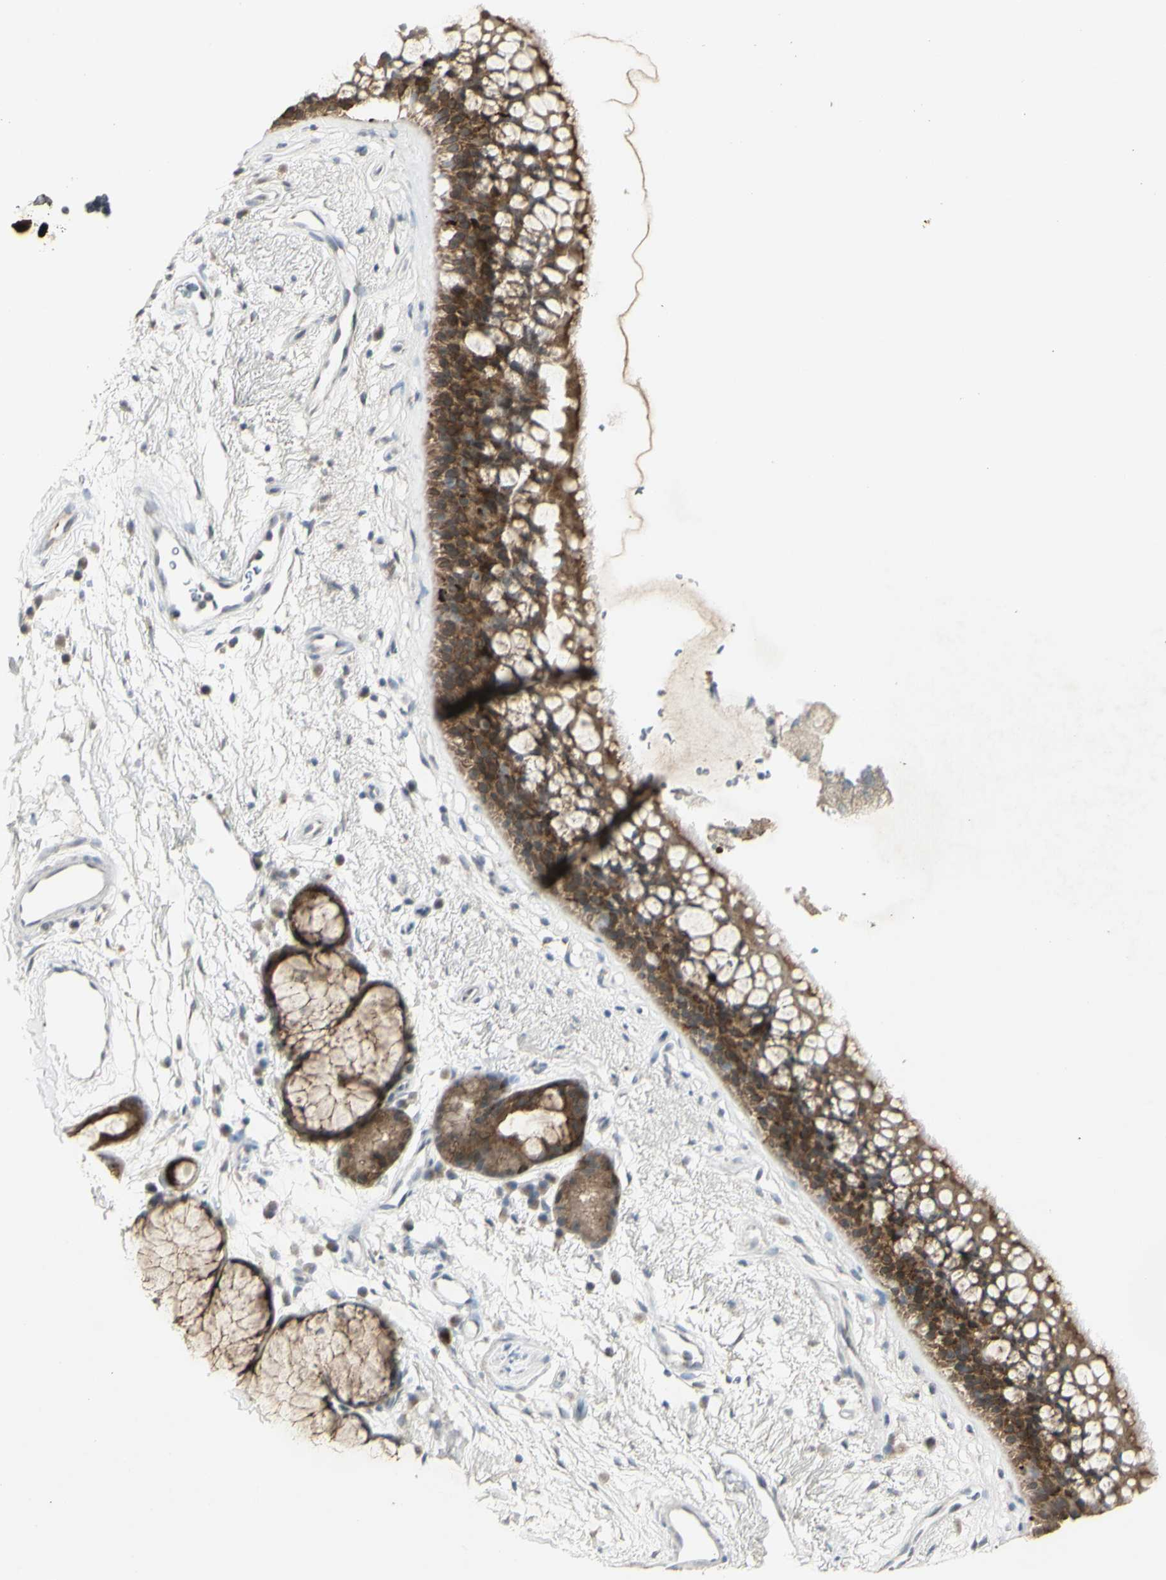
{"staining": {"intensity": "moderate", "quantity": ">75%", "location": "cytoplasmic/membranous"}, "tissue": "bronchus", "cell_type": "Respiratory epithelial cells", "image_type": "normal", "snomed": [{"axis": "morphology", "description": "Normal tissue, NOS"}, {"axis": "topography", "description": "Bronchus"}], "caption": "Bronchus stained with a brown dye exhibits moderate cytoplasmic/membranous positive expression in about >75% of respiratory epithelial cells.", "gene": "C1orf116", "patient": {"sex": "female", "age": 54}}